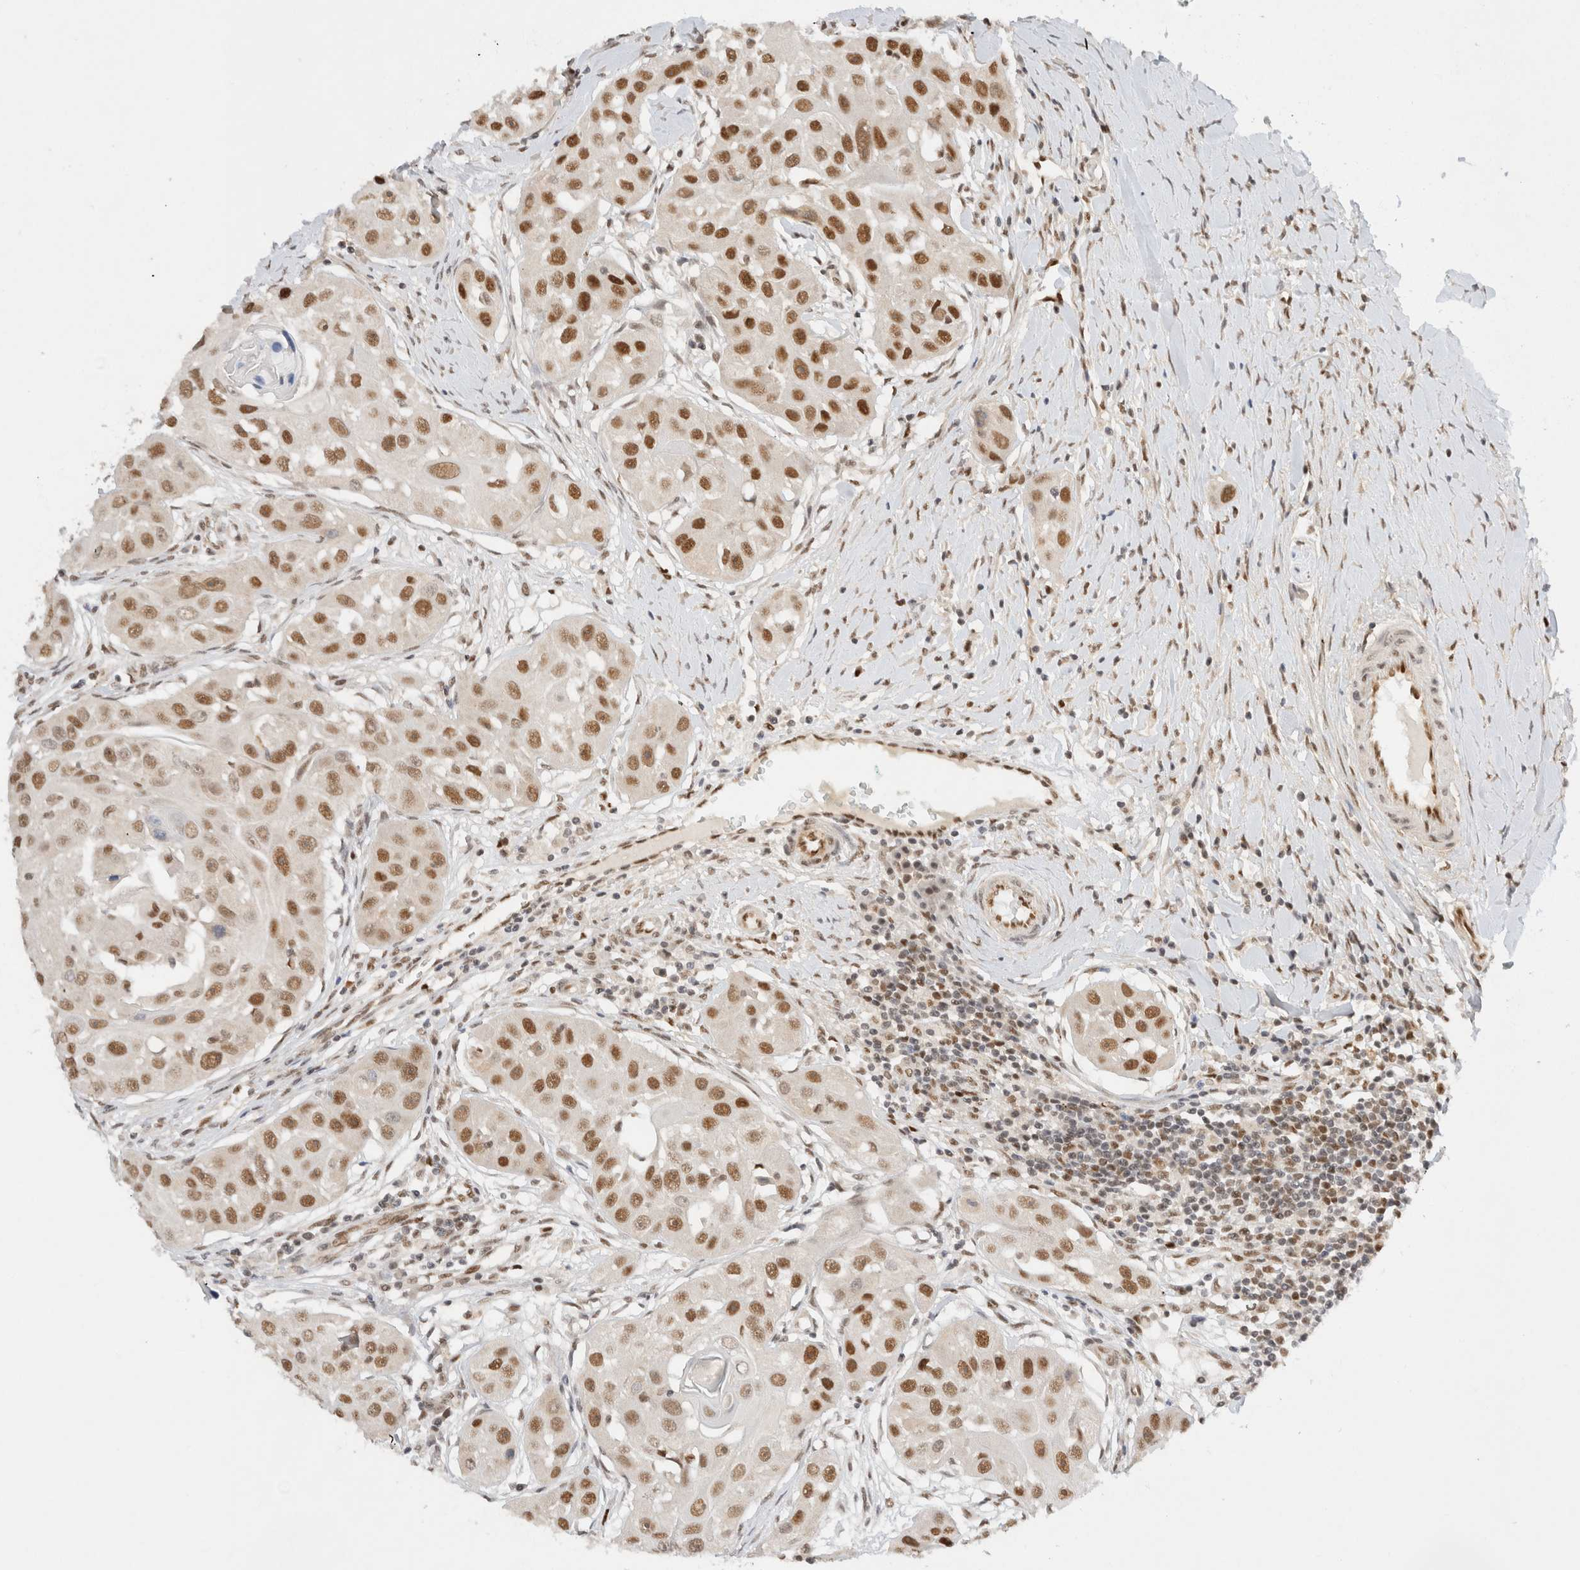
{"staining": {"intensity": "moderate", "quantity": ">75%", "location": "nuclear"}, "tissue": "head and neck cancer", "cell_type": "Tumor cells", "image_type": "cancer", "snomed": [{"axis": "morphology", "description": "Normal tissue, NOS"}, {"axis": "morphology", "description": "Squamous cell carcinoma, NOS"}, {"axis": "topography", "description": "Skeletal muscle"}, {"axis": "topography", "description": "Head-Neck"}], "caption": "Protein staining by immunohistochemistry reveals moderate nuclear staining in about >75% of tumor cells in head and neck cancer (squamous cell carcinoma). The protein of interest is stained brown, and the nuclei are stained in blue (DAB IHC with brightfield microscopy, high magnification).", "gene": "GTF2I", "patient": {"sex": "male", "age": 51}}